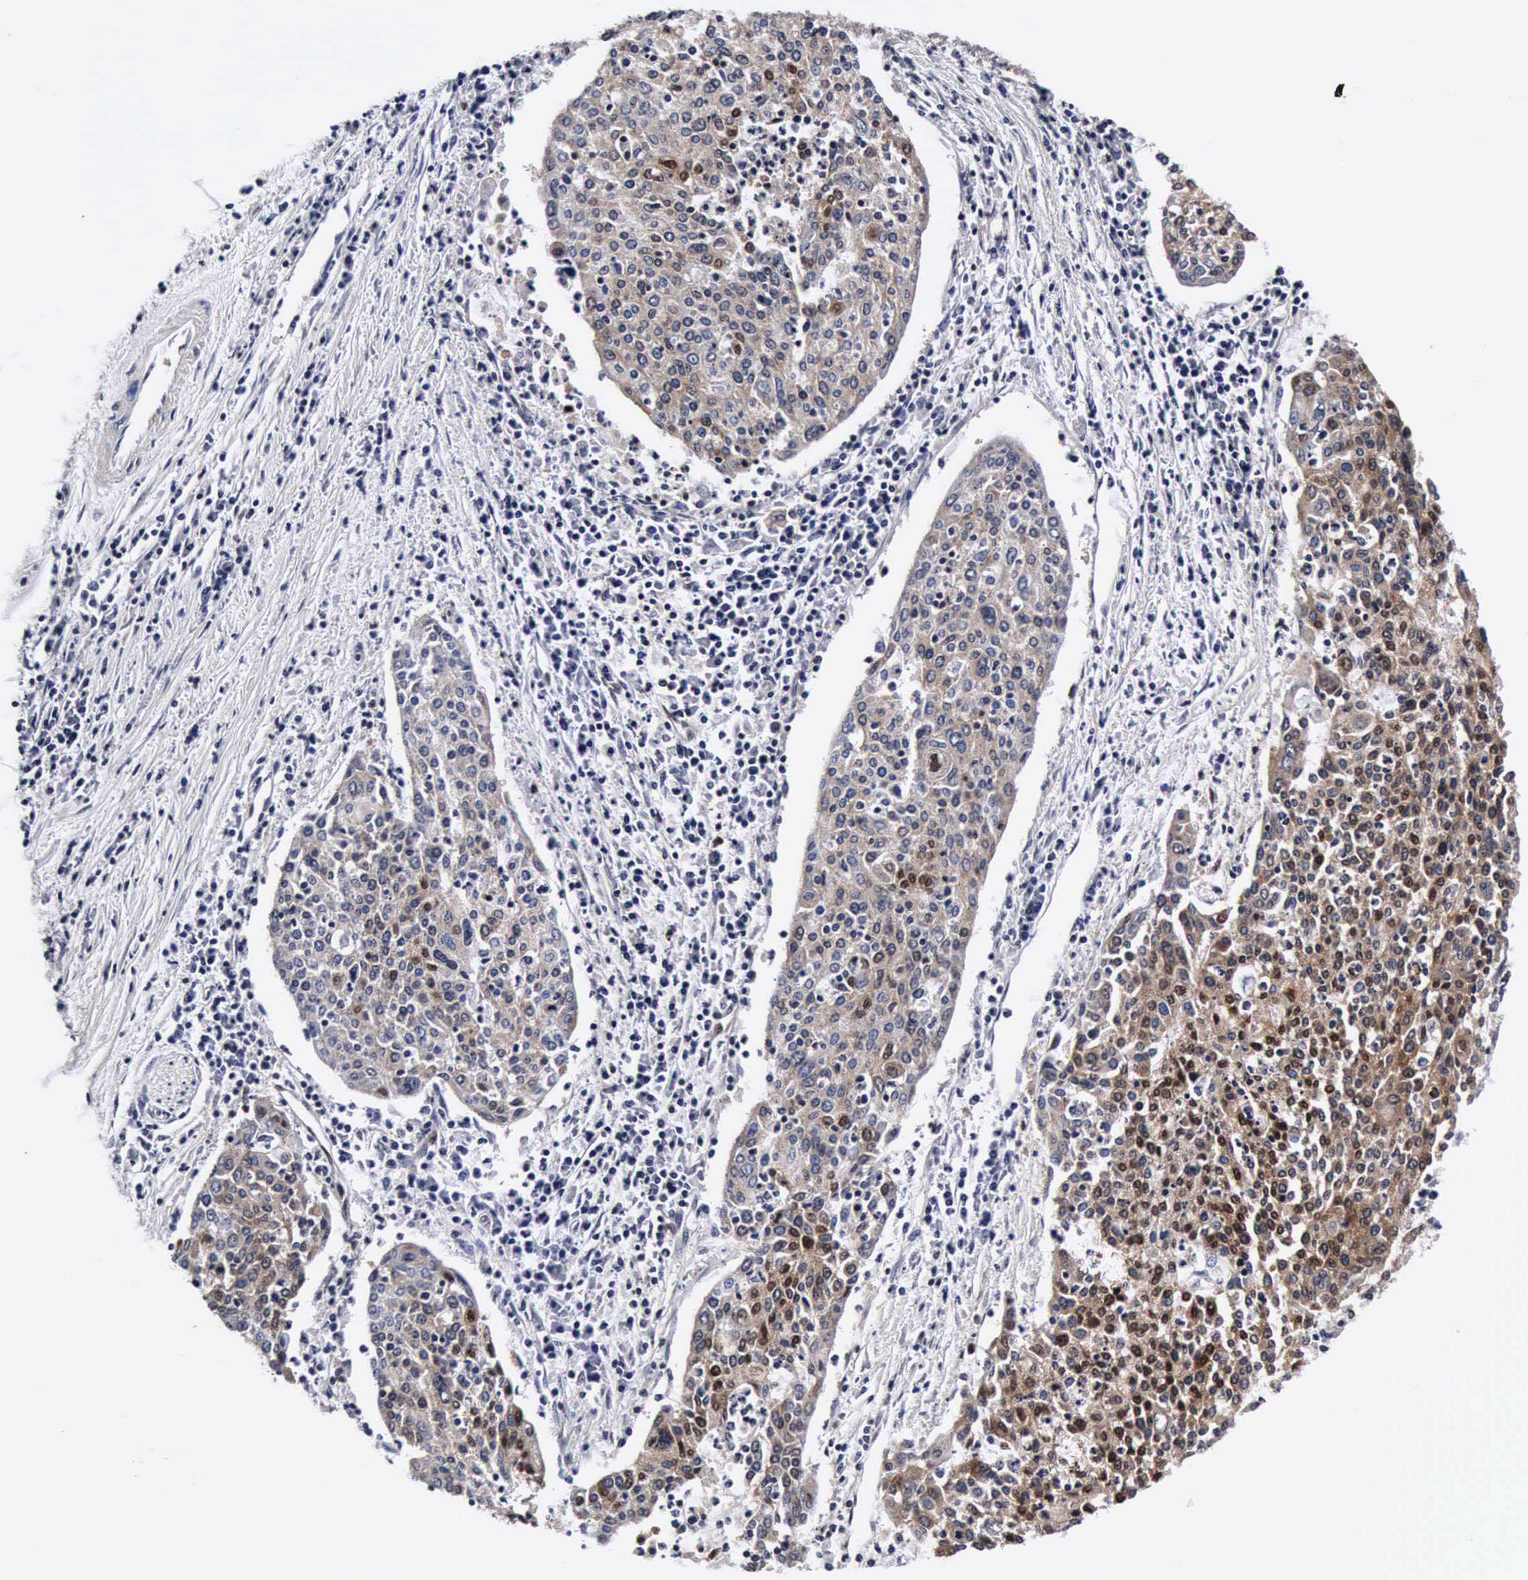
{"staining": {"intensity": "moderate", "quantity": ">75%", "location": "cytoplasmic/membranous"}, "tissue": "cervical cancer", "cell_type": "Tumor cells", "image_type": "cancer", "snomed": [{"axis": "morphology", "description": "Squamous cell carcinoma, NOS"}, {"axis": "topography", "description": "Cervix"}], "caption": "The photomicrograph exhibits staining of cervical cancer (squamous cell carcinoma), revealing moderate cytoplasmic/membranous protein positivity (brown color) within tumor cells.", "gene": "UBC", "patient": {"sex": "female", "age": 40}}